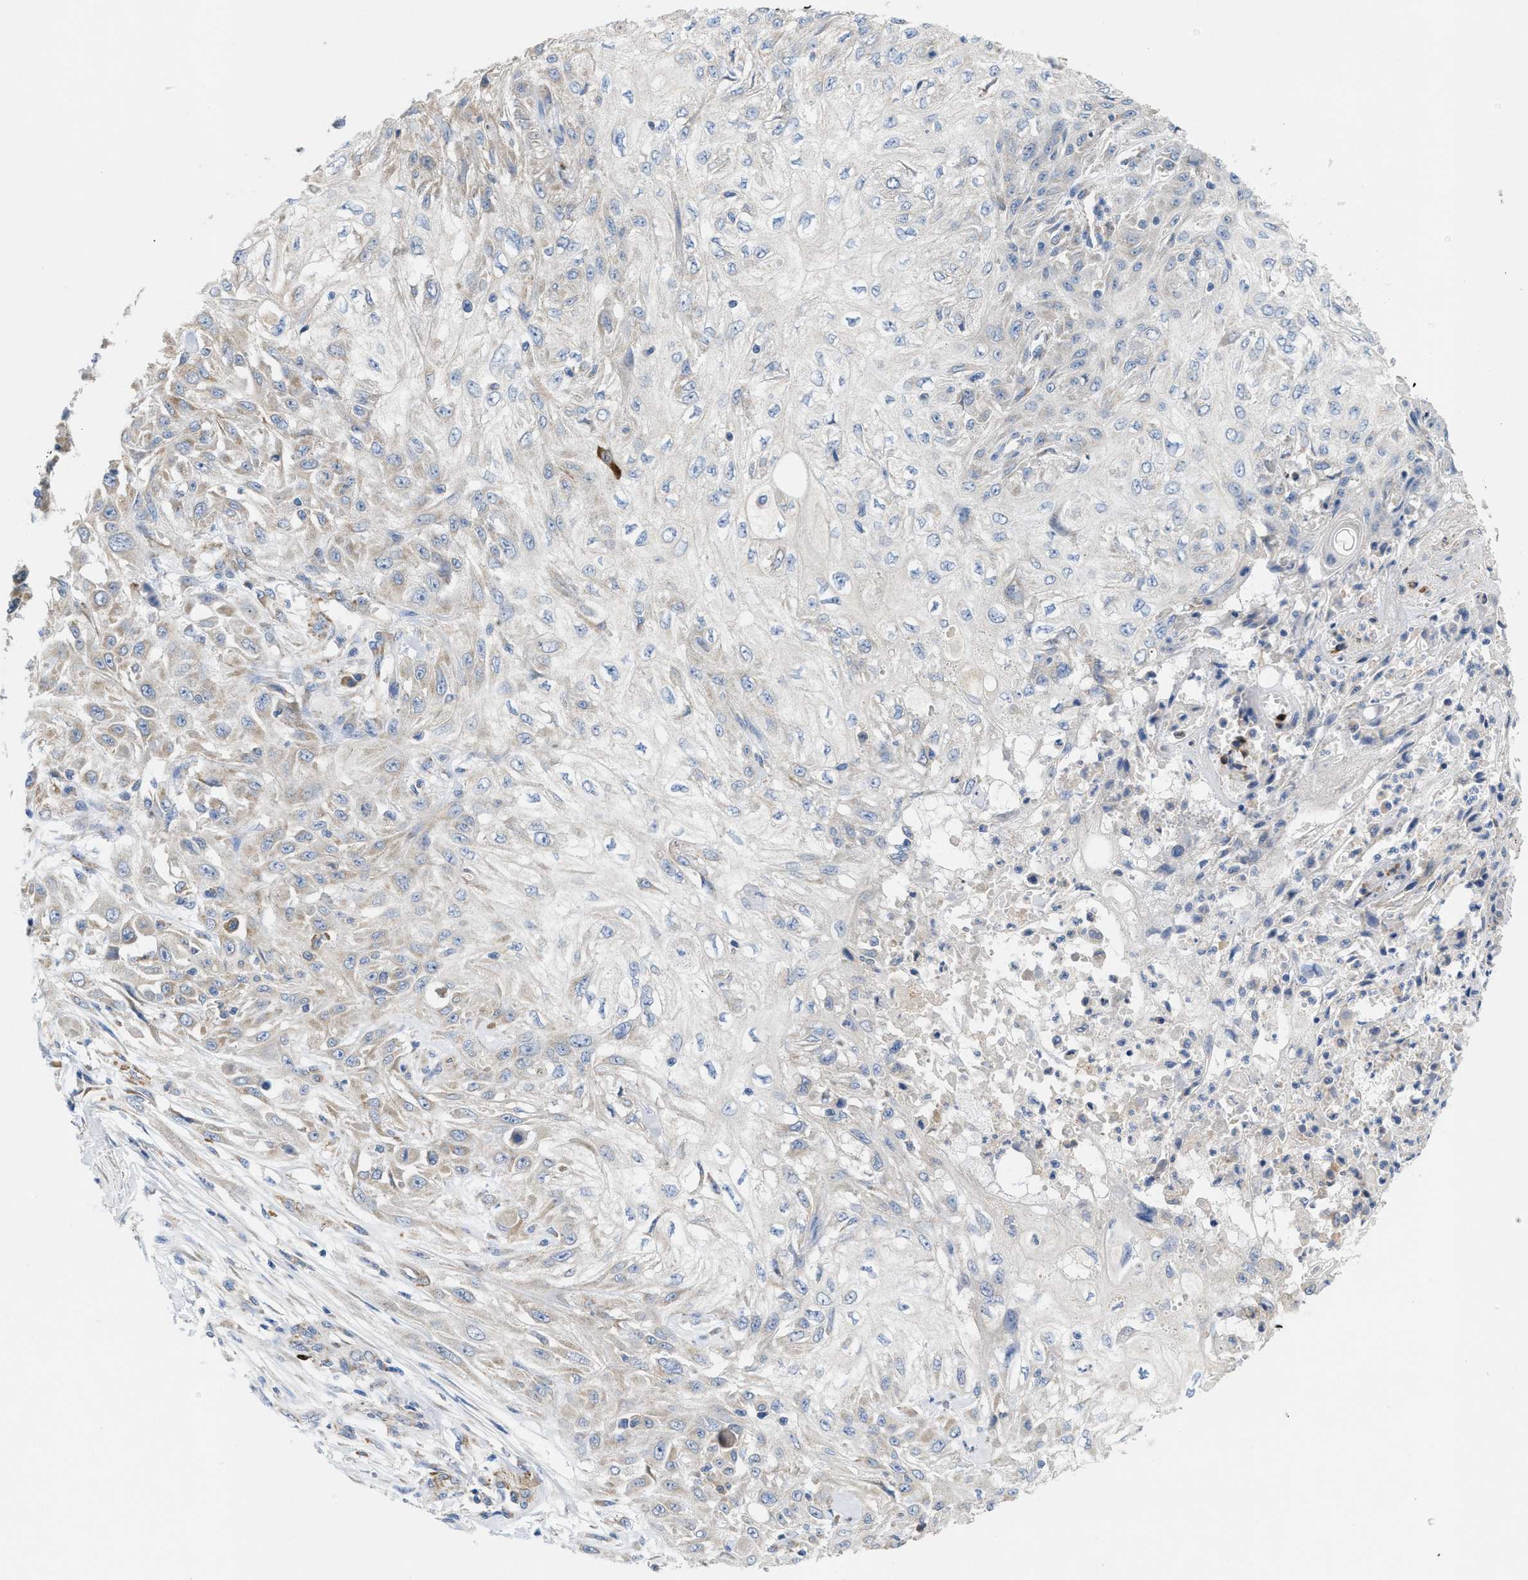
{"staining": {"intensity": "negative", "quantity": "none", "location": "none"}, "tissue": "skin cancer", "cell_type": "Tumor cells", "image_type": "cancer", "snomed": [{"axis": "morphology", "description": "Squamous cell carcinoma, NOS"}, {"axis": "morphology", "description": "Squamous cell carcinoma, metastatic, NOS"}, {"axis": "topography", "description": "Skin"}, {"axis": "topography", "description": "Lymph node"}], "caption": "Immunohistochemical staining of skin cancer (squamous cell carcinoma) demonstrates no significant expression in tumor cells.", "gene": "DYNC2I1", "patient": {"sex": "male", "age": 75}}